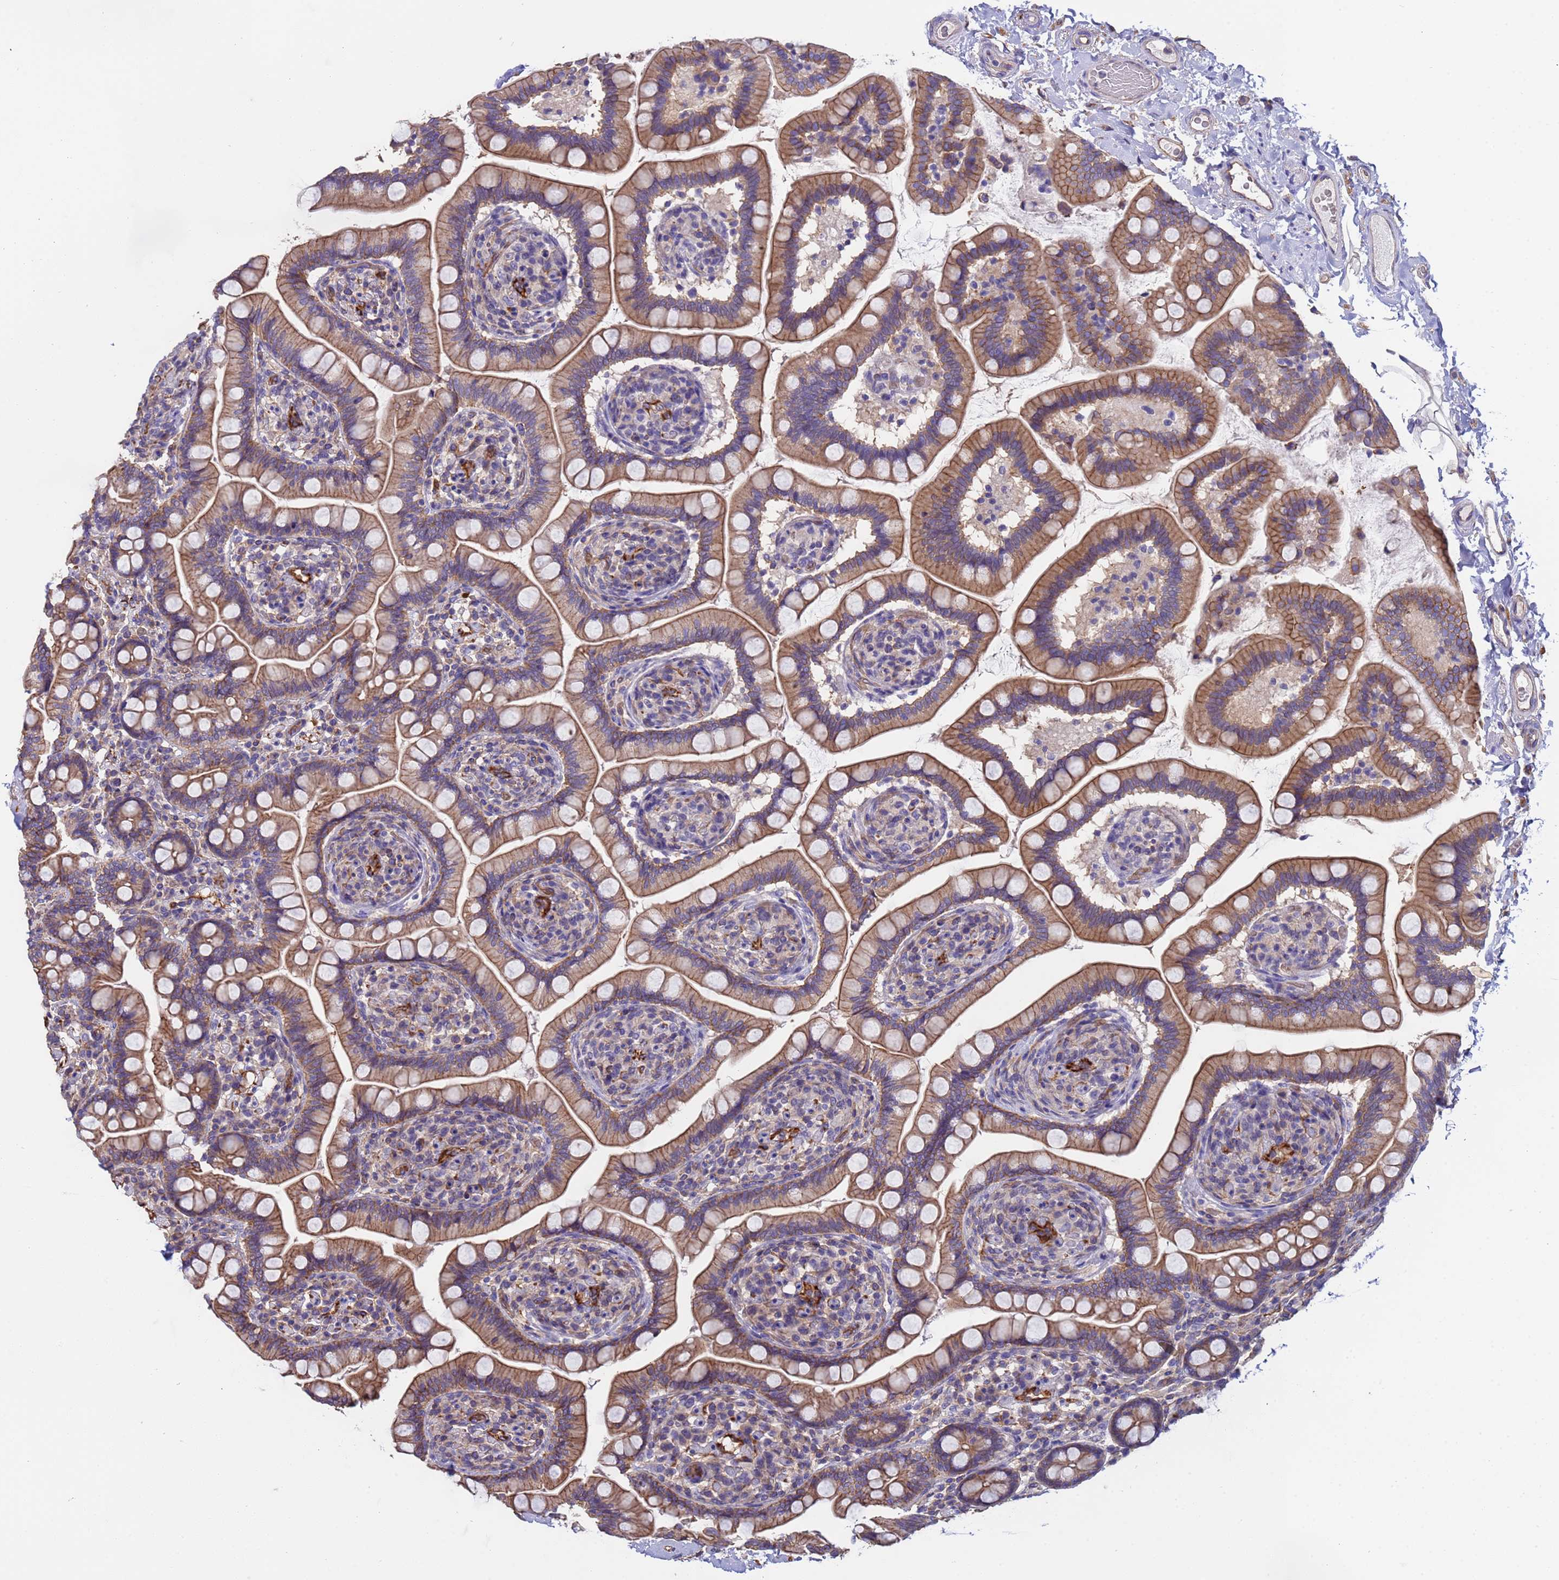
{"staining": {"intensity": "moderate", "quantity": ">75%", "location": "cytoplasmic/membranous"}, "tissue": "small intestine", "cell_type": "Glandular cells", "image_type": "normal", "snomed": [{"axis": "morphology", "description": "Normal tissue, NOS"}, {"axis": "topography", "description": "Small intestine"}], "caption": "DAB (3,3'-diaminobenzidine) immunohistochemical staining of benign small intestine shows moderate cytoplasmic/membranous protein staining in about >75% of glandular cells. The staining was performed using DAB, with brown indicating positive protein expression. Nuclei are stained blue with hematoxylin.", "gene": "ZNF248", "patient": {"sex": "female", "age": 64}}